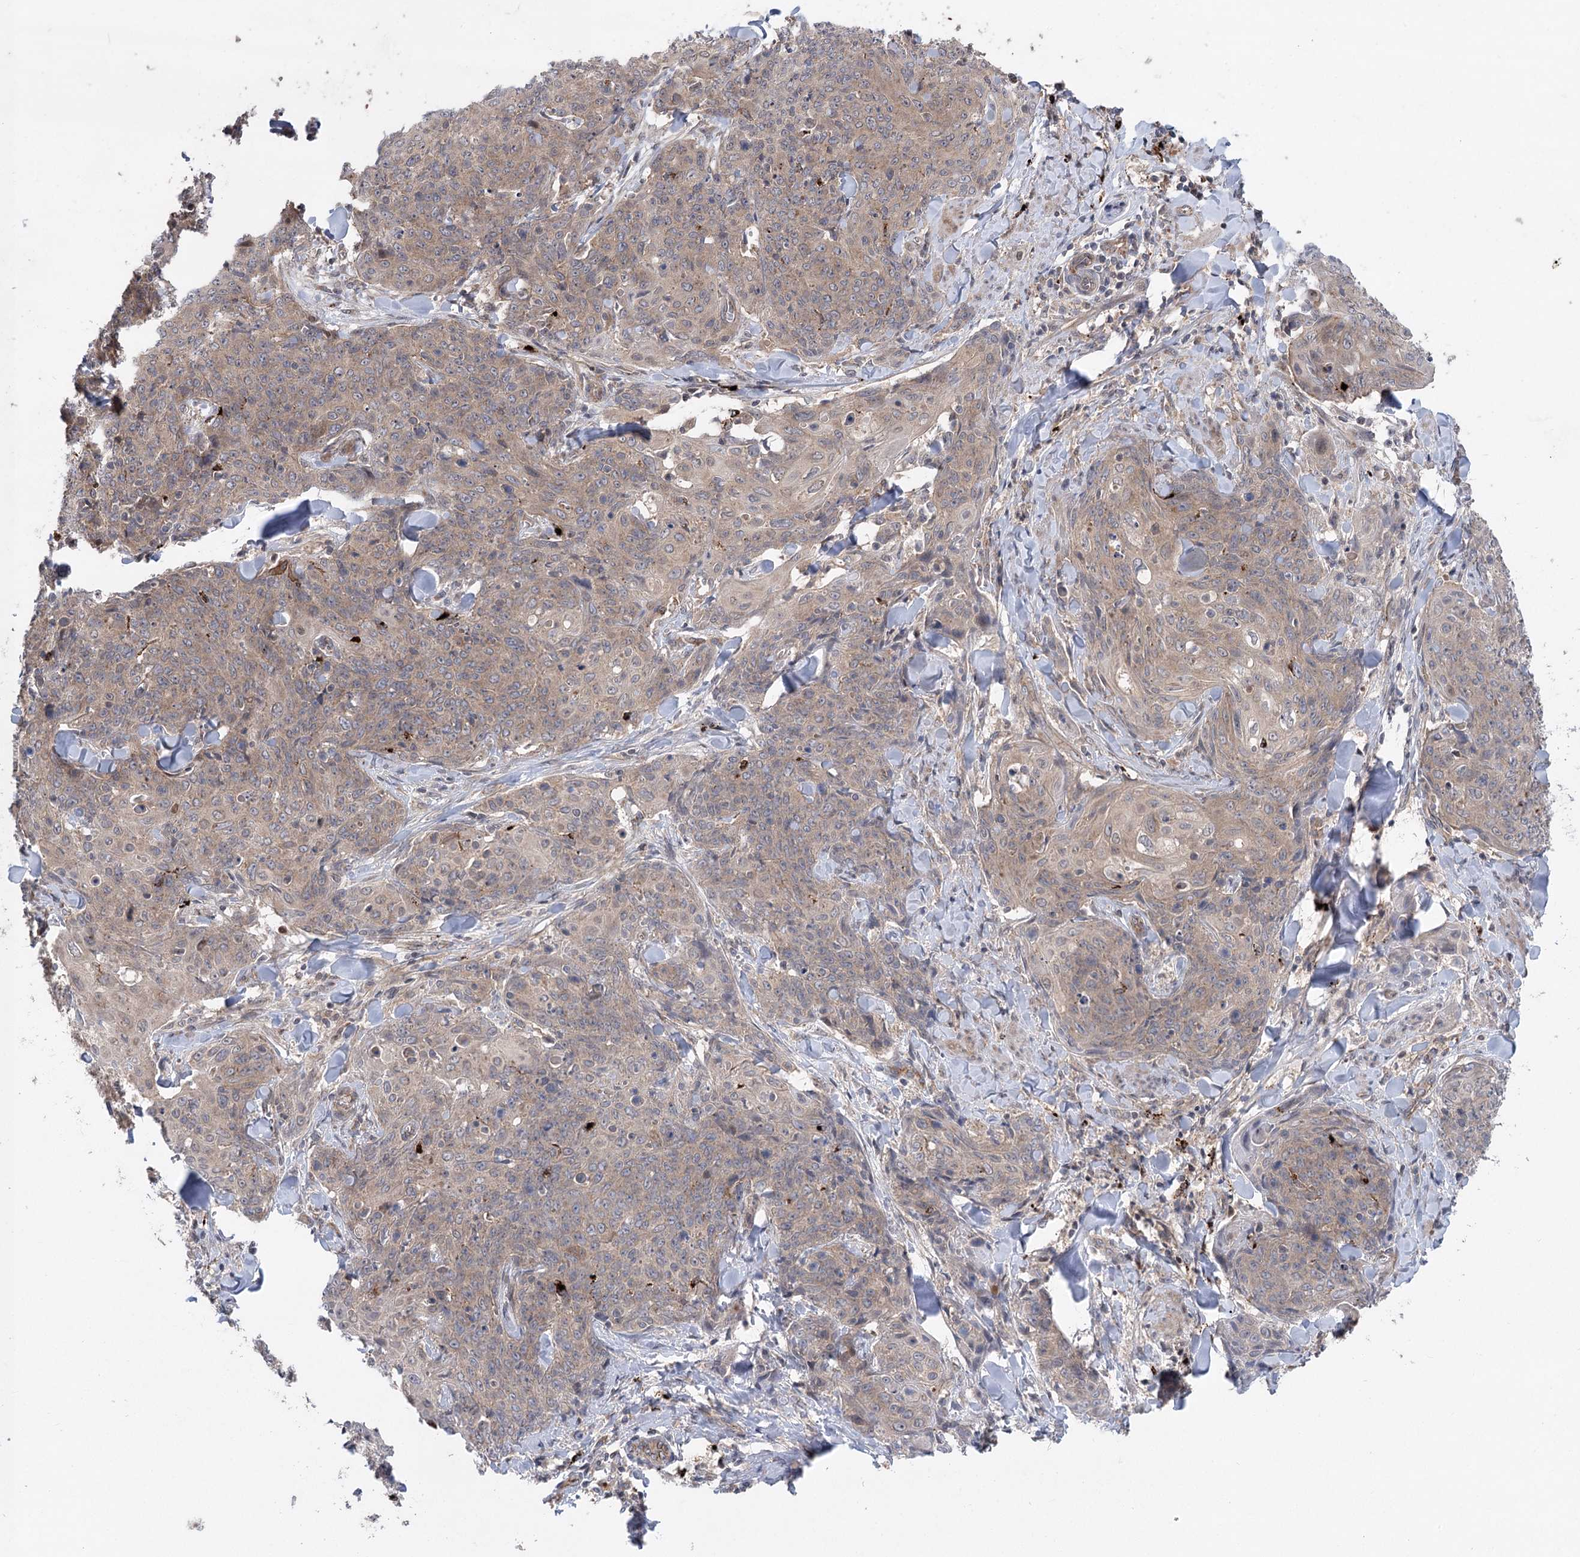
{"staining": {"intensity": "weak", "quantity": ">75%", "location": "cytoplasmic/membranous"}, "tissue": "skin cancer", "cell_type": "Tumor cells", "image_type": "cancer", "snomed": [{"axis": "morphology", "description": "Squamous cell carcinoma, NOS"}, {"axis": "topography", "description": "Skin"}, {"axis": "topography", "description": "Vulva"}], "caption": "Immunohistochemical staining of skin squamous cell carcinoma displays low levels of weak cytoplasmic/membranous expression in about >75% of tumor cells.", "gene": "METTL24", "patient": {"sex": "female", "age": 85}}